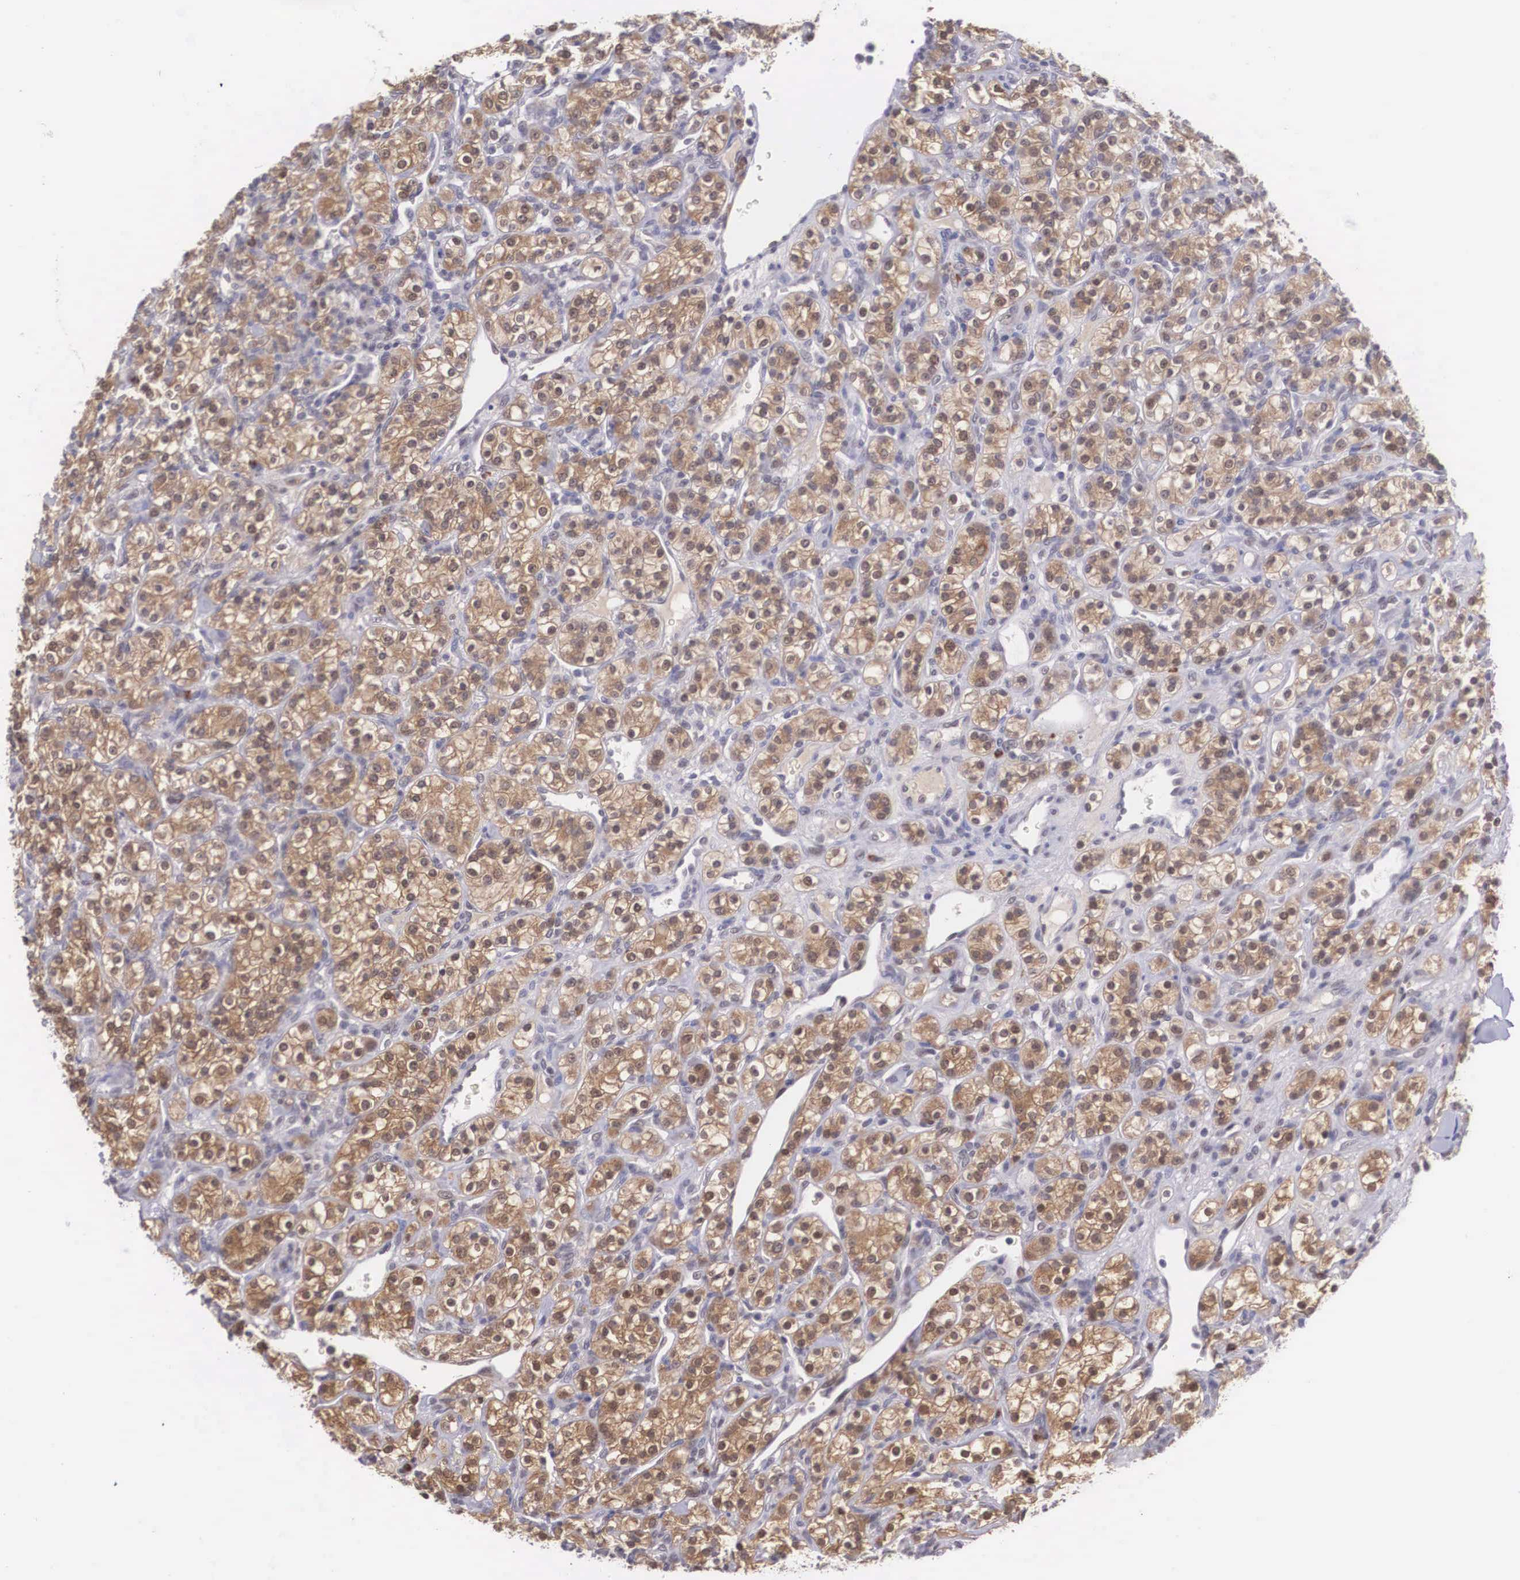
{"staining": {"intensity": "moderate", "quantity": ">75%", "location": "cytoplasmic/membranous,nuclear"}, "tissue": "renal cancer", "cell_type": "Tumor cells", "image_type": "cancer", "snomed": [{"axis": "morphology", "description": "Adenocarcinoma, NOS"}, {"axis": "topography", "description": "Kidney"}], "caption": "Adenocarcinoma (renal) tissue demonstrates moderate cytoplasmic/membranous and nuclear expression in approximately >75% of tumor cells, visualized by immunohistochemistry. (IHC, brightfield microscopy, high magnification).", "gene": "NINL", "patient": {"sex": "male", "age": 77}}